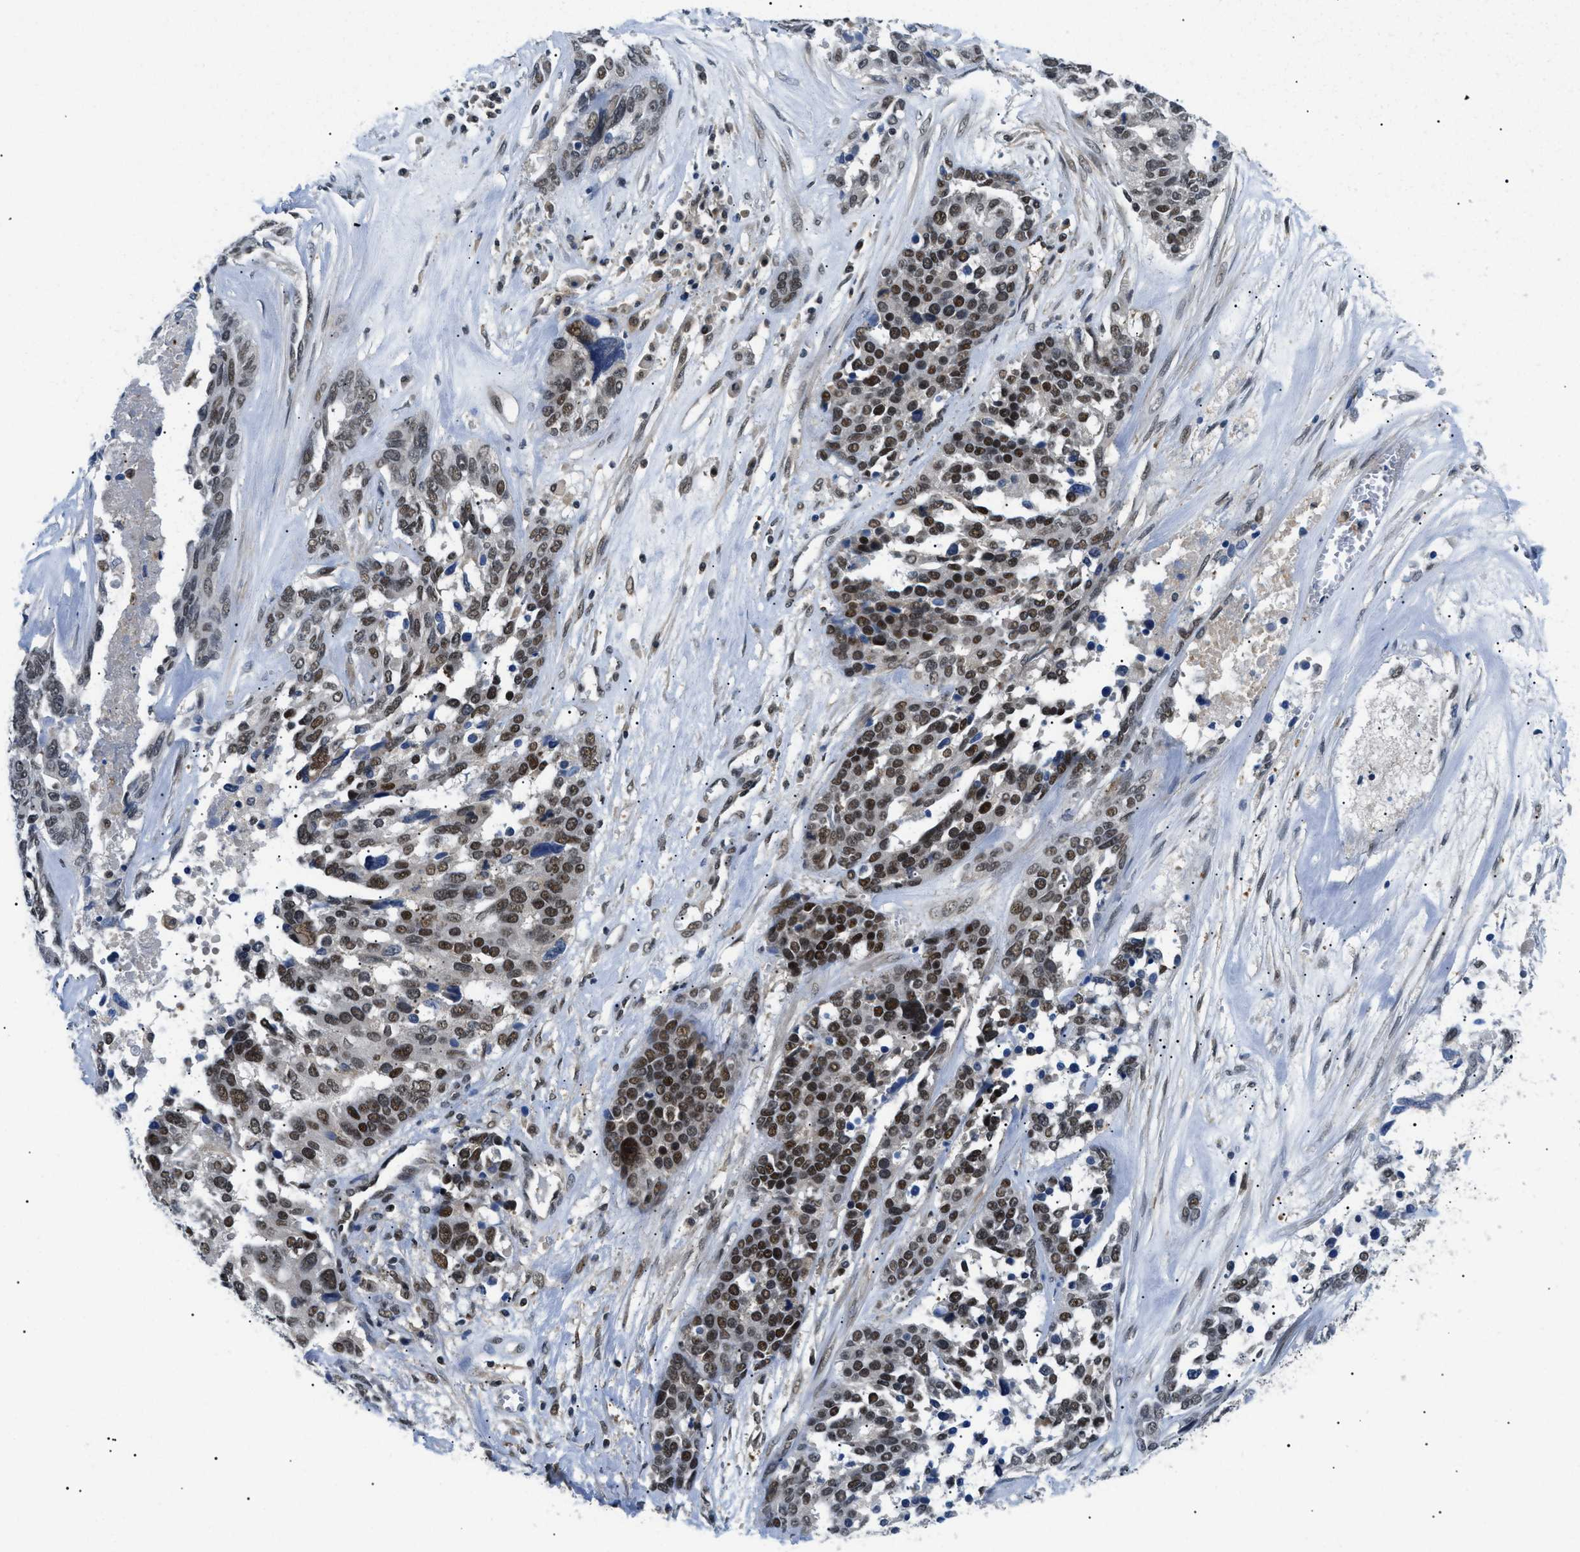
{"staining": {"intensity": "moderate", "quantity": "25%-75%", "location": "nuclear"}, "tissue": "ovarian cancer", "cell_type": "Tumor cells", "image_type": "cancer", "snomed": [{"axis": "morphology", "description": "Cystadenocarcinoma, serous, NOS"}, {"axis": "topography", "description": "Ovary"}], "caption": "IHC micrograph of human serous cystadenocarcinoma (ovarian) stained for a protein (brown), which exhibits medium levels of moderate nuclear staining in about 25%-75% of tumor cells.", "gene": "RBM15", "patient": {"sex": "female", "age": 44}}